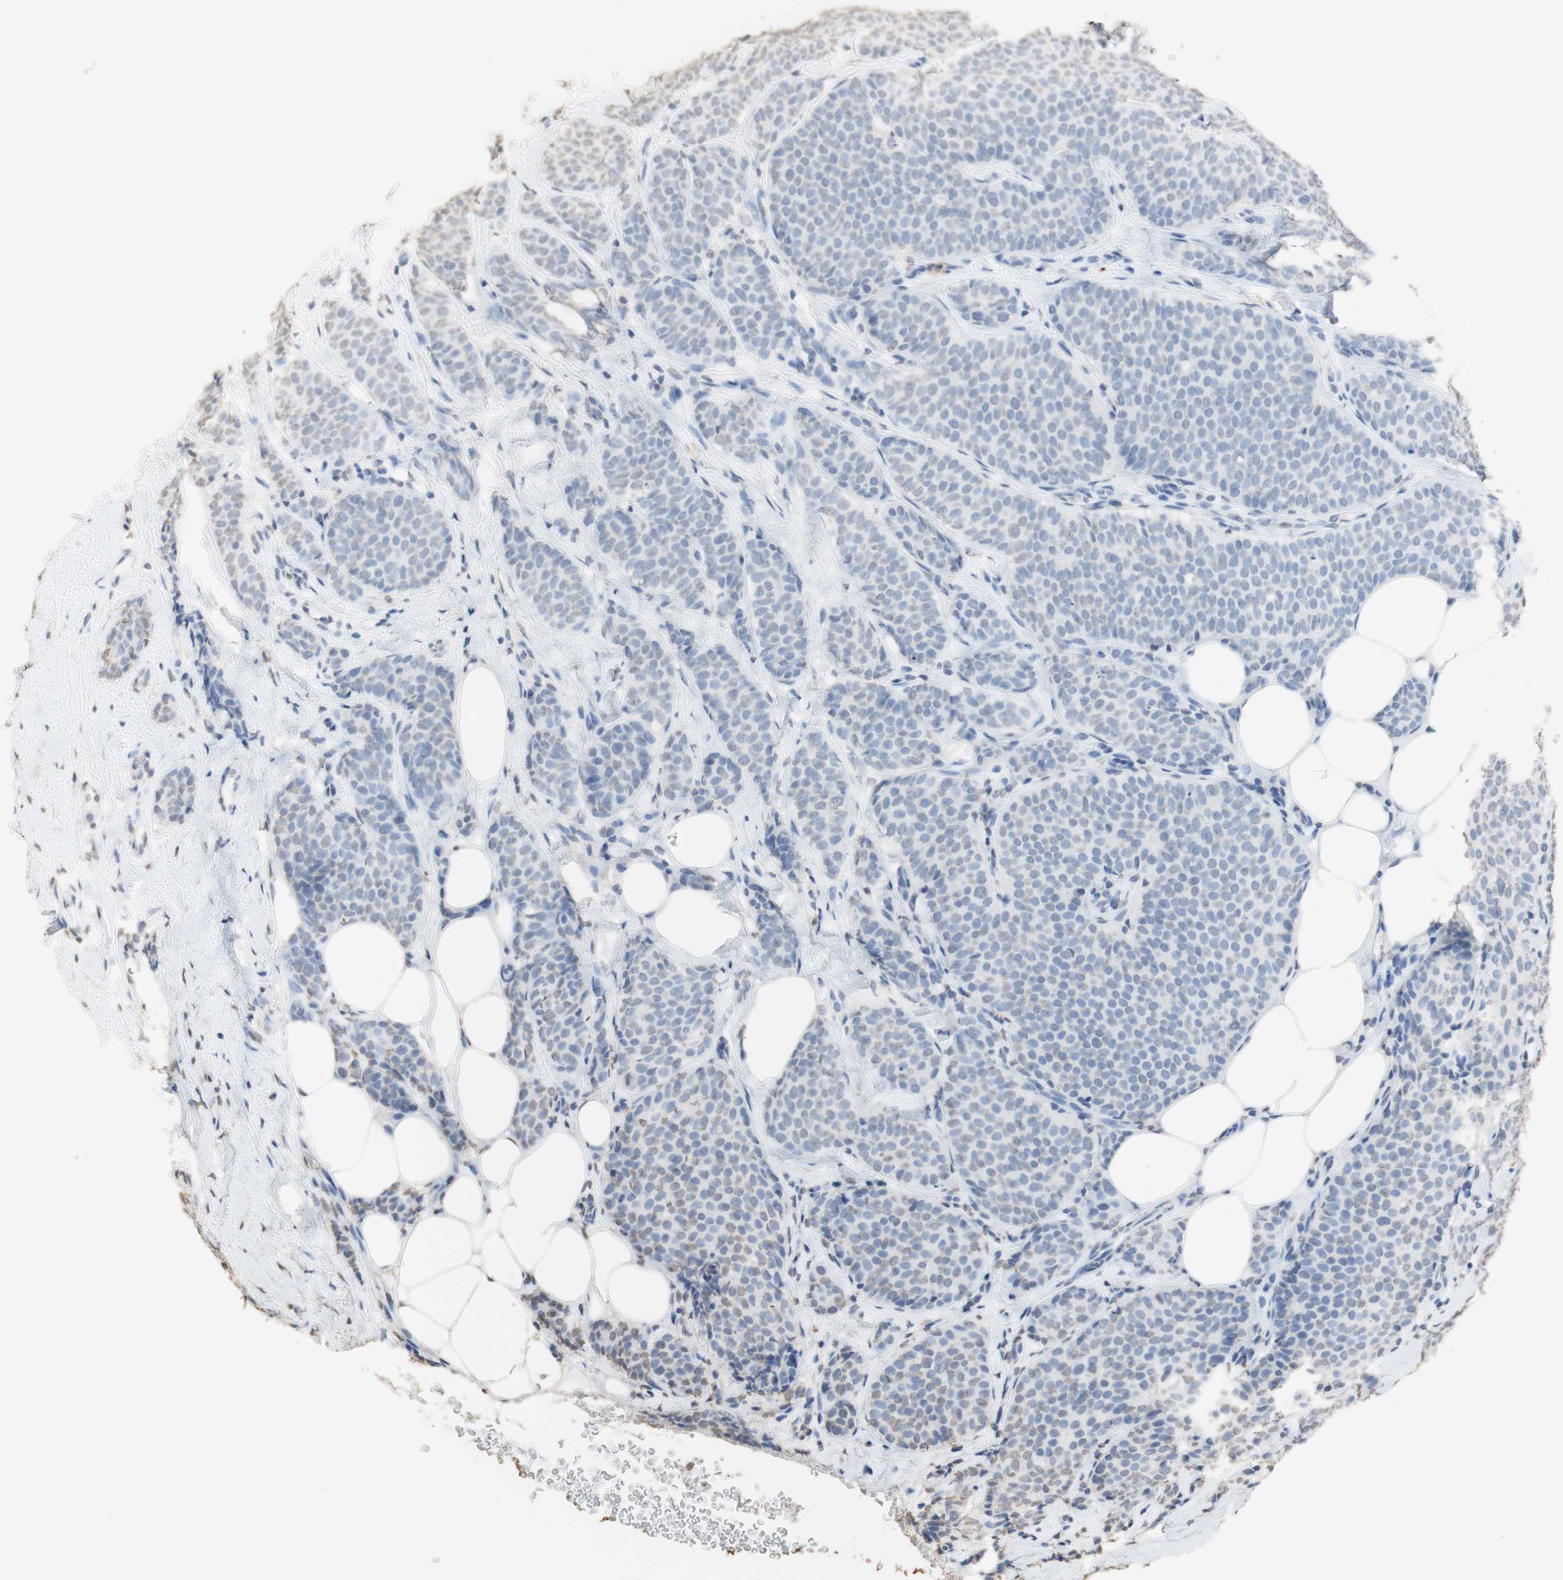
{"staining": {"intensity": "weak", "quantity": "<25%", "location": "nuclear"}, "tissue": "breast cancer", "cell_type": "Tumor cells", "image_type": "cancer", "snomed": [{"axis": "morphology", "description": "Lobular carcinoma"}, {"axis": "topography", "description": "Skin"}, {"axis": "topography", "description": "Breast"}], "caption": "Immunohistochemistry image of neoplastic tissue: breast lobular carcinoma stained with DAB exhibits no significant protein staining in tumor cells.", "gene": "L1CAM", "patient": {"sex": "female", "age": 46}}